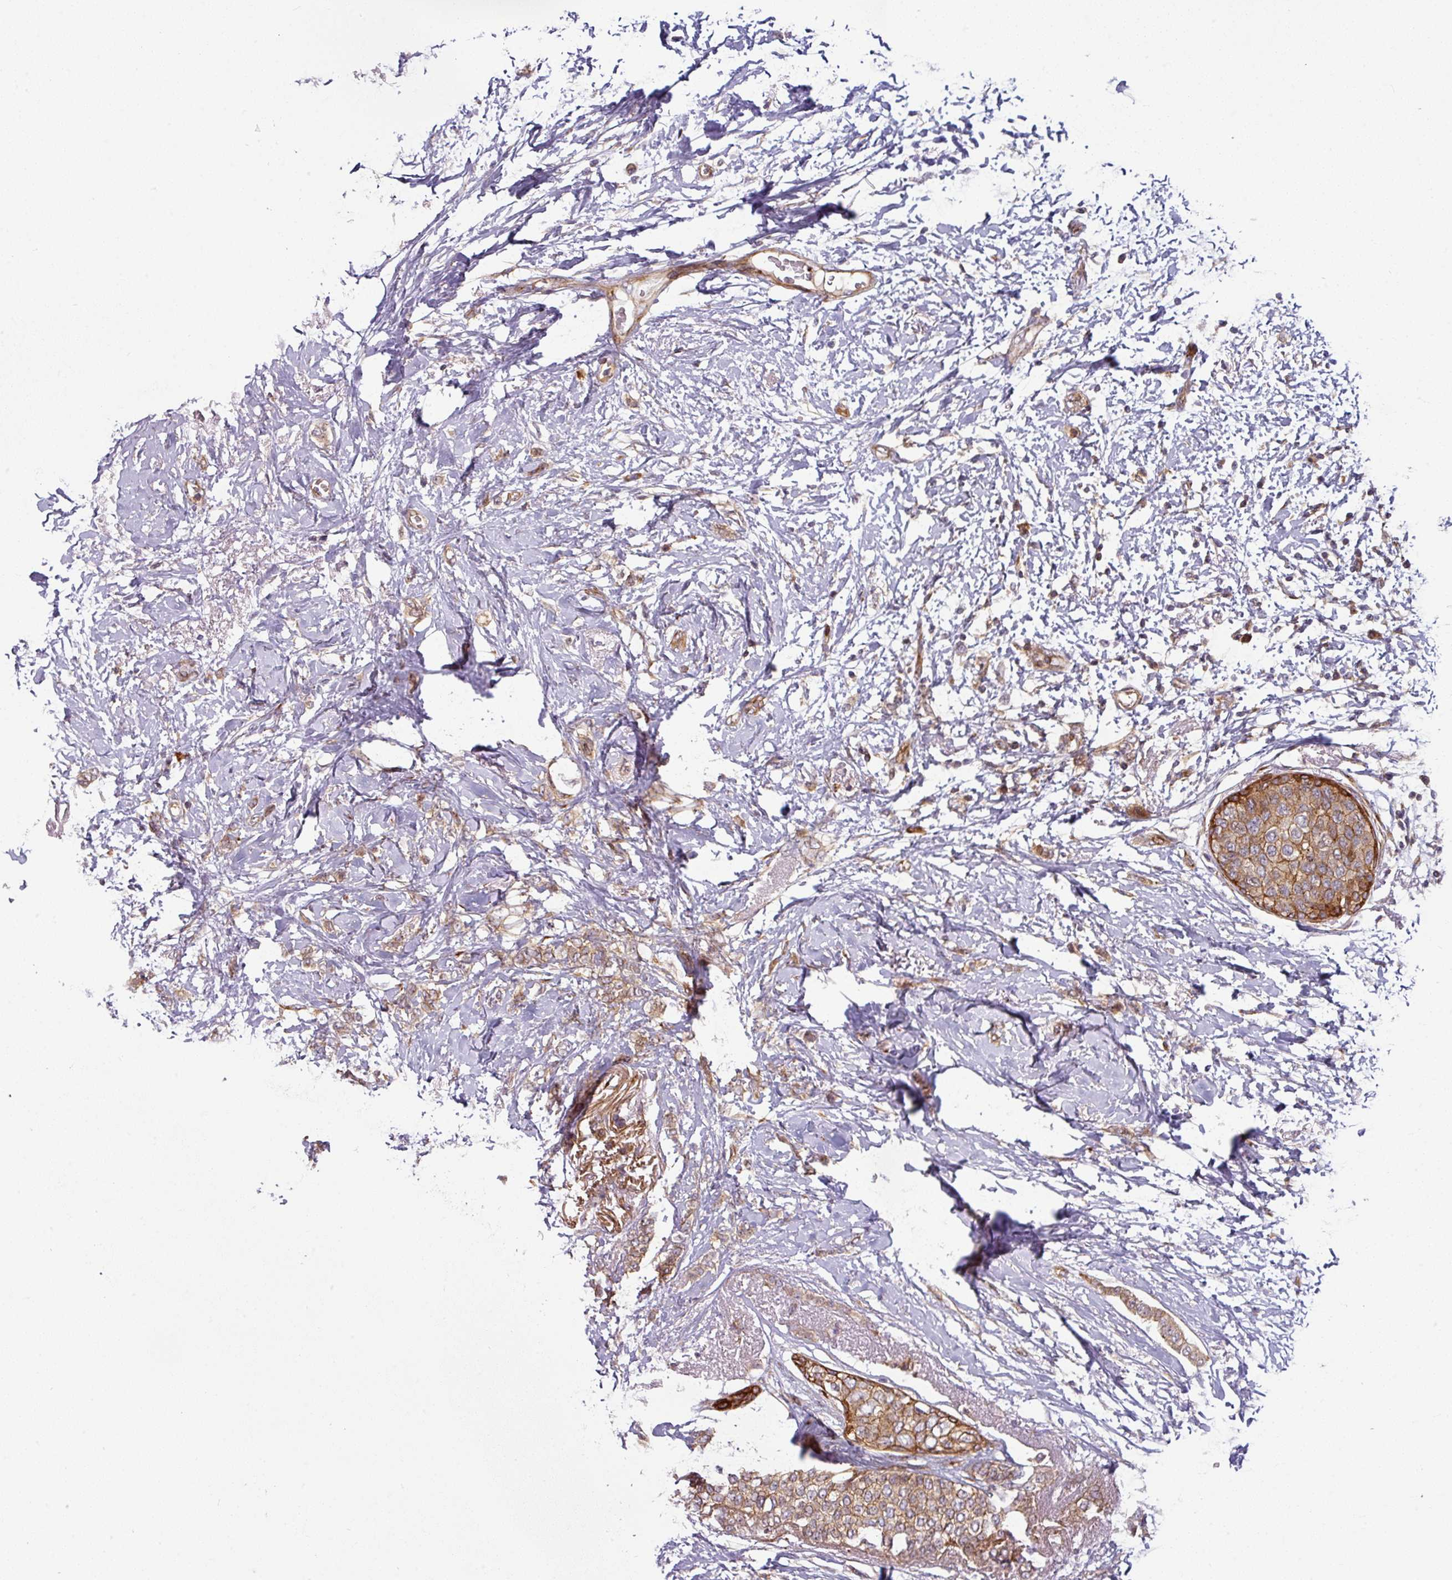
{"staining": {"intensity": "moderate", "quantity": ">75%", "location": "cytoplasmic/membranous"}, "tissue": "breast cancer", "cell_type": "Tumor cells", "image_type": "cancer", "snomed": [{"axis": "morphology", "description": "Duct carcinoma"}, {"axis": "topography", "description": "Breast"}], "caption": "A medium amount of moderate cytoplasmic/membranous expression is appreciated in approximately >75% of tumor cells in breast invasive ductal carcinoma tissue.", "gene": "CASP2", "patient": {"sex": "female", "age": 72}}